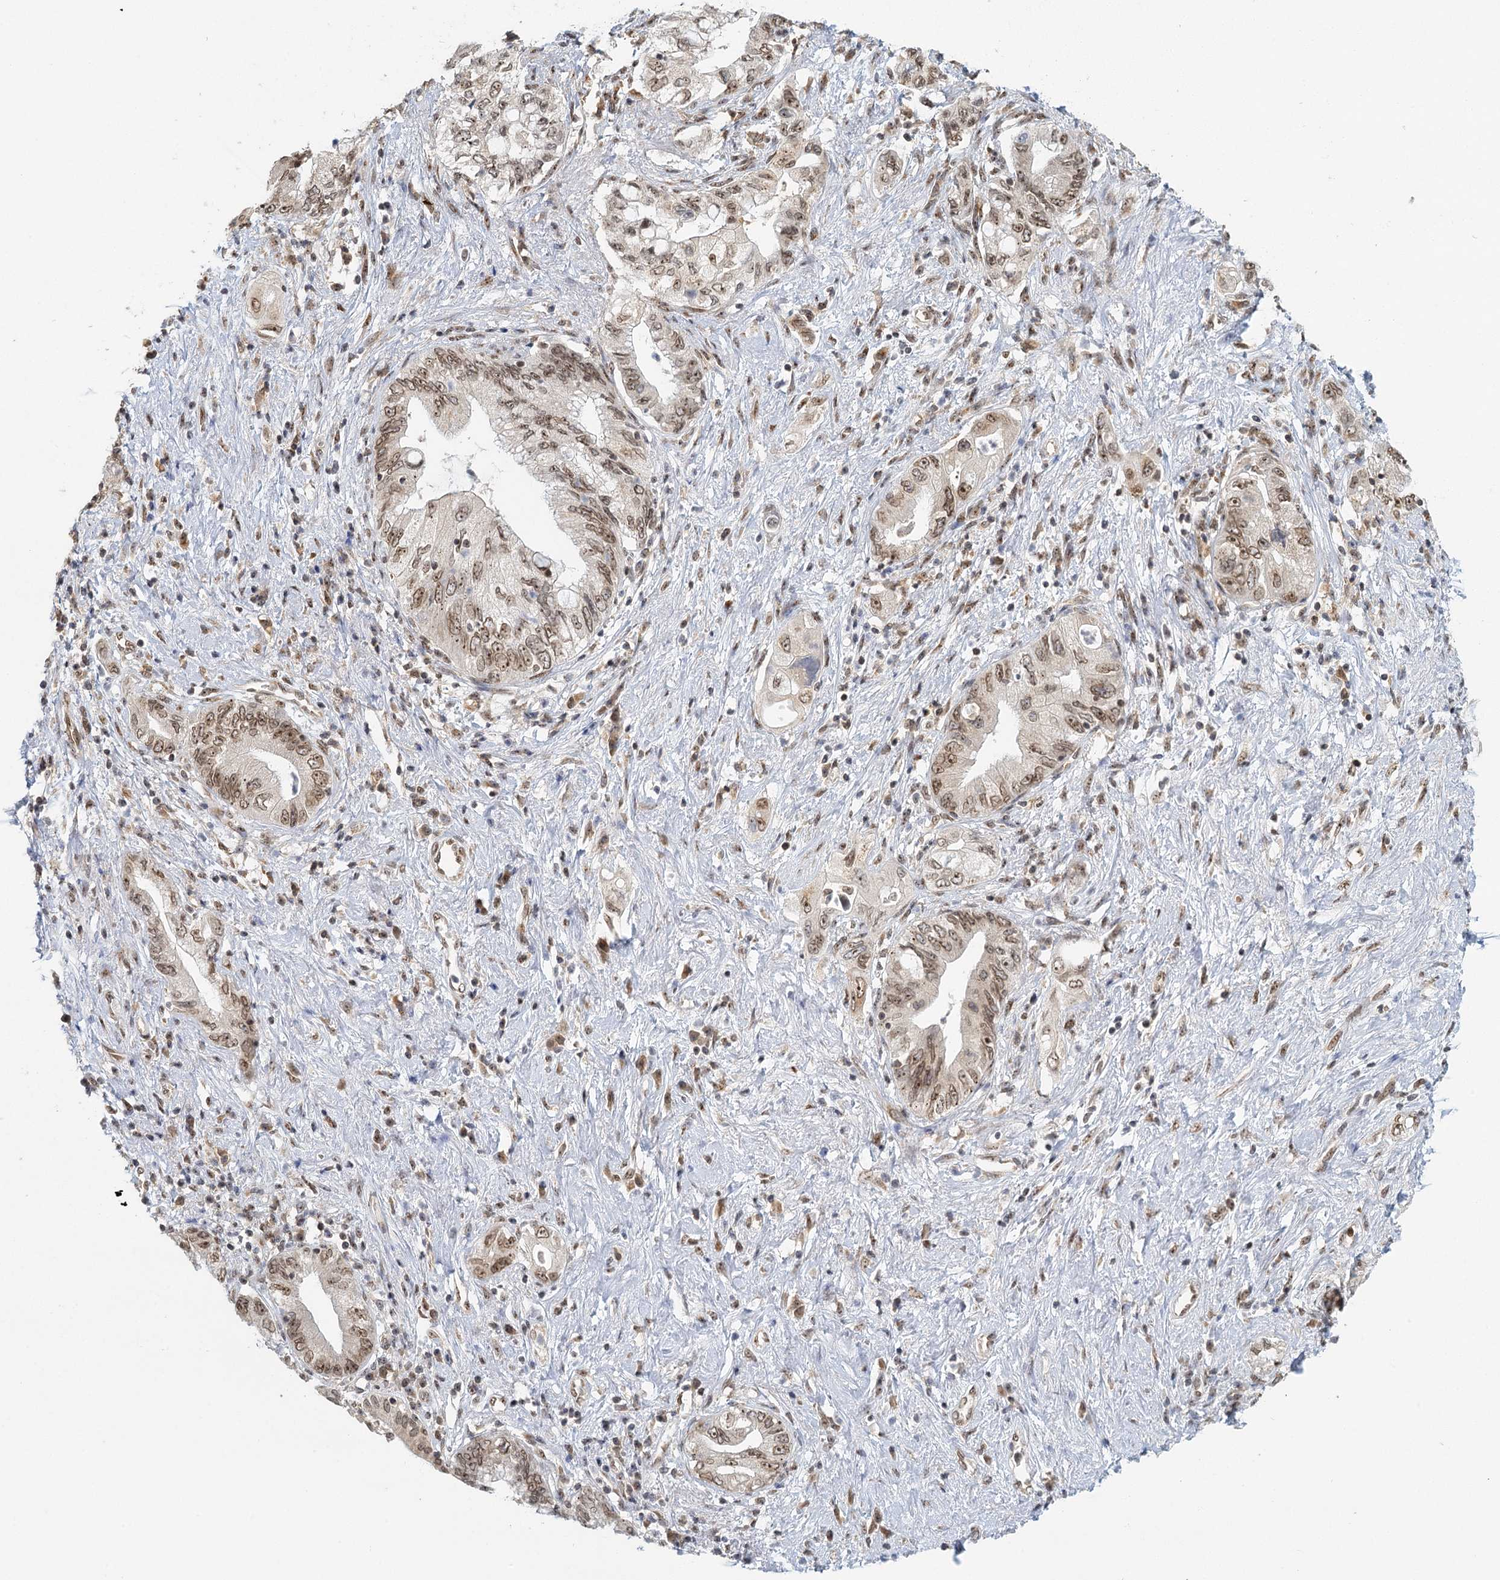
{"staining": {"intensity": "moderate", "quantity": ">75%", "location": "cytoplasmic/membranous,nuclear"}, "tissue": "pancreatic cancer", "cell_type": "Tumor cells", "image_type": "cancer", "snomed": [{"axis": "morphology", "description": "Adenocarcinoma, NOS"}, {"axis": "topography", "description": "Pancreas"}], "caption": "This histopathology image displays IHC staining of pancreatic cancer, with medium moderate cytoplasmic/membranous and nuclear positivity in about >75% of tumor cells.", "gene": "TREX1", "patient": {"sex": "female", "age": 73}}